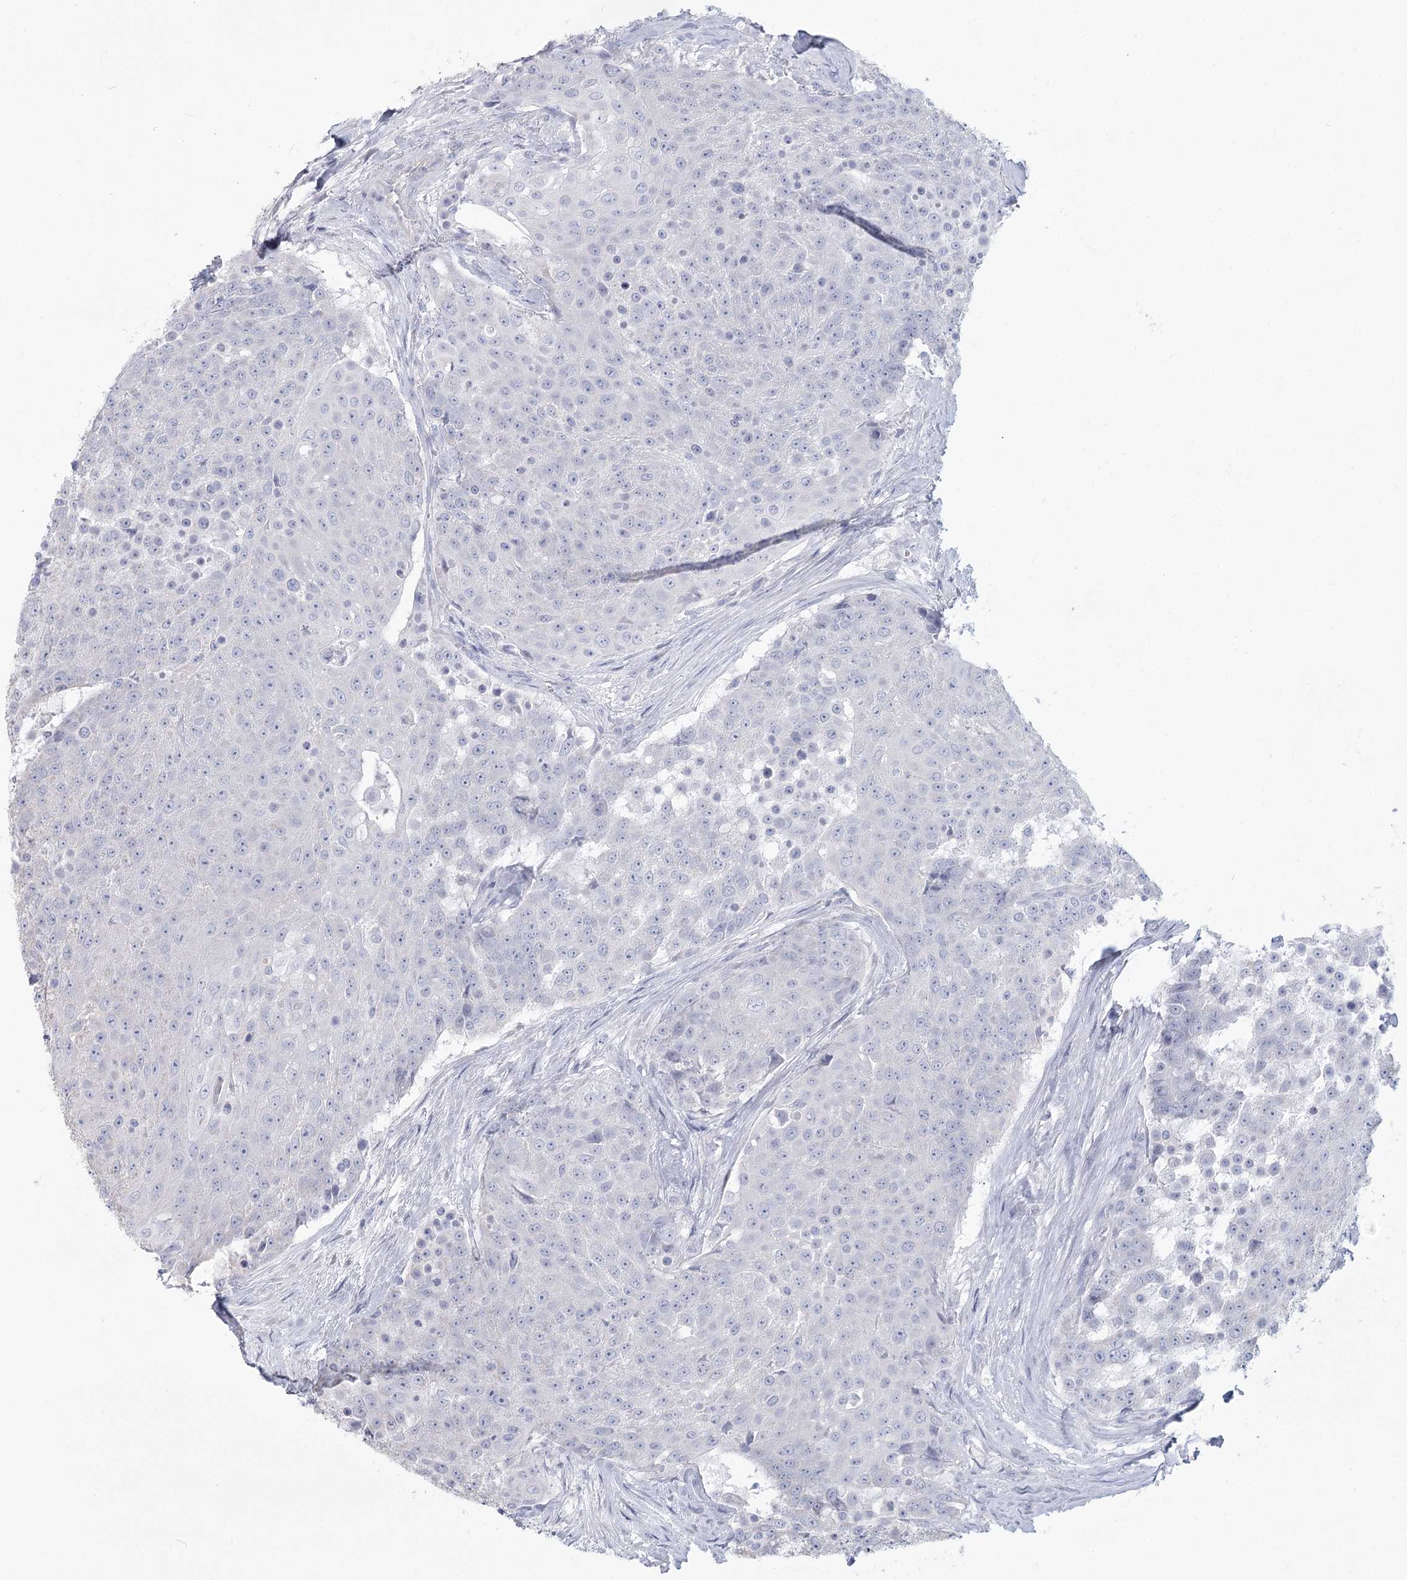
{"staining": {"intensity": "negative", "quantity": "none", "location": "none"}, "tissue": "urothelial cancer", "cell_type": "Tumor cells", "image_type": "cancer", "snomed": [{"axis": "morphology", "description": "Urothelial carcinoma, High grade"}, {"axis": "topography", "description": "Urinary bladder"}], "caption": "A high-resolution image shows immunohistochemistry staining of urothelial carcinoma (high-grade), which shows no significant positivity in tumor cells.", "gene": "CNTLN", "patient": {"sex": "female", "age": 63}}